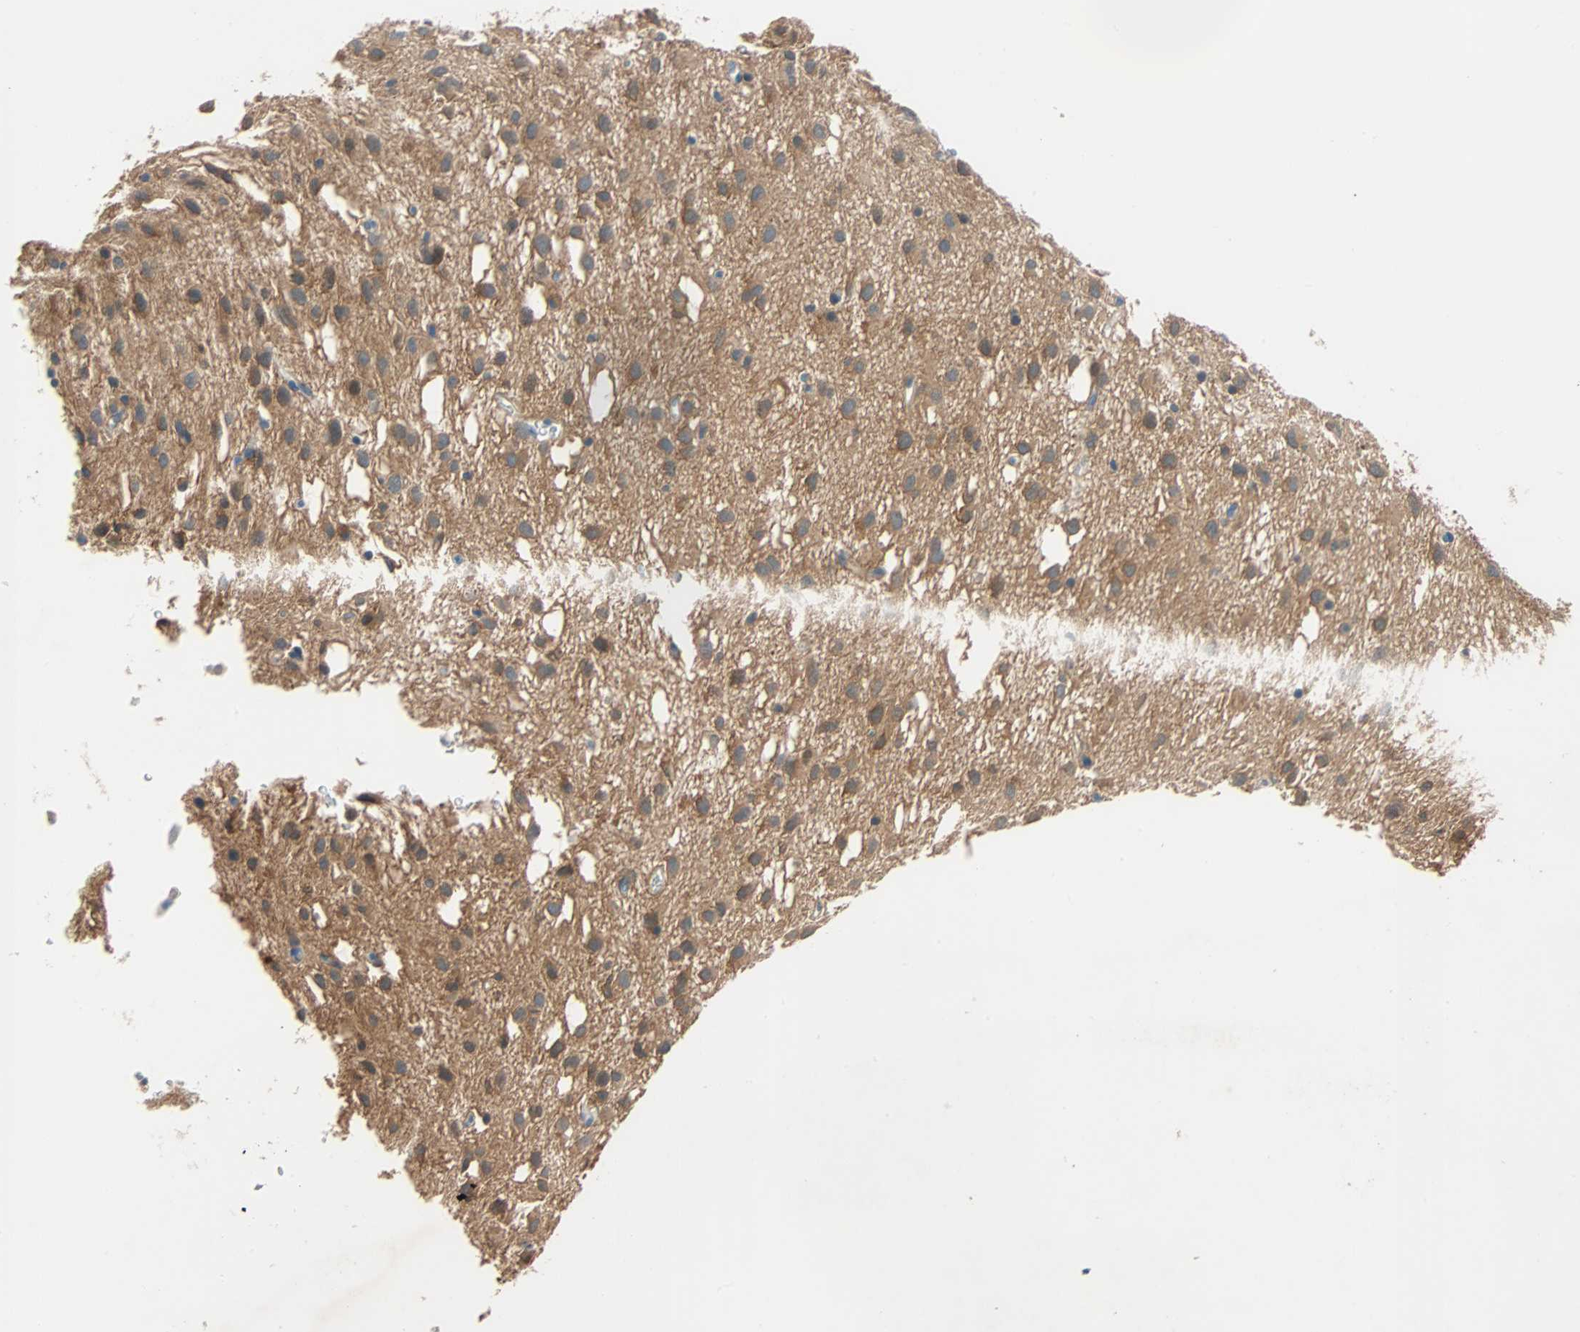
{"staining": {"intensity": "moderate", "quantity": ">75%", "location": "cytoplasmic/membranous"}, "tissue": "glioma", "cell_type": "Tumor cells", "image_type": "cancer", "snomed": [{"axis": "morphology", "description": "Glioma, malignant, Low grade"}, {"axis": "topography", "description": "Brain"}], "caption": "IHC of human glioma shows medium levels of moderate cytoplasmic/membranous positivity in approximately >75% of tumor cells.", "gene": "TNFRSF12A", "patient": {"sex": "male", "age": 77}}